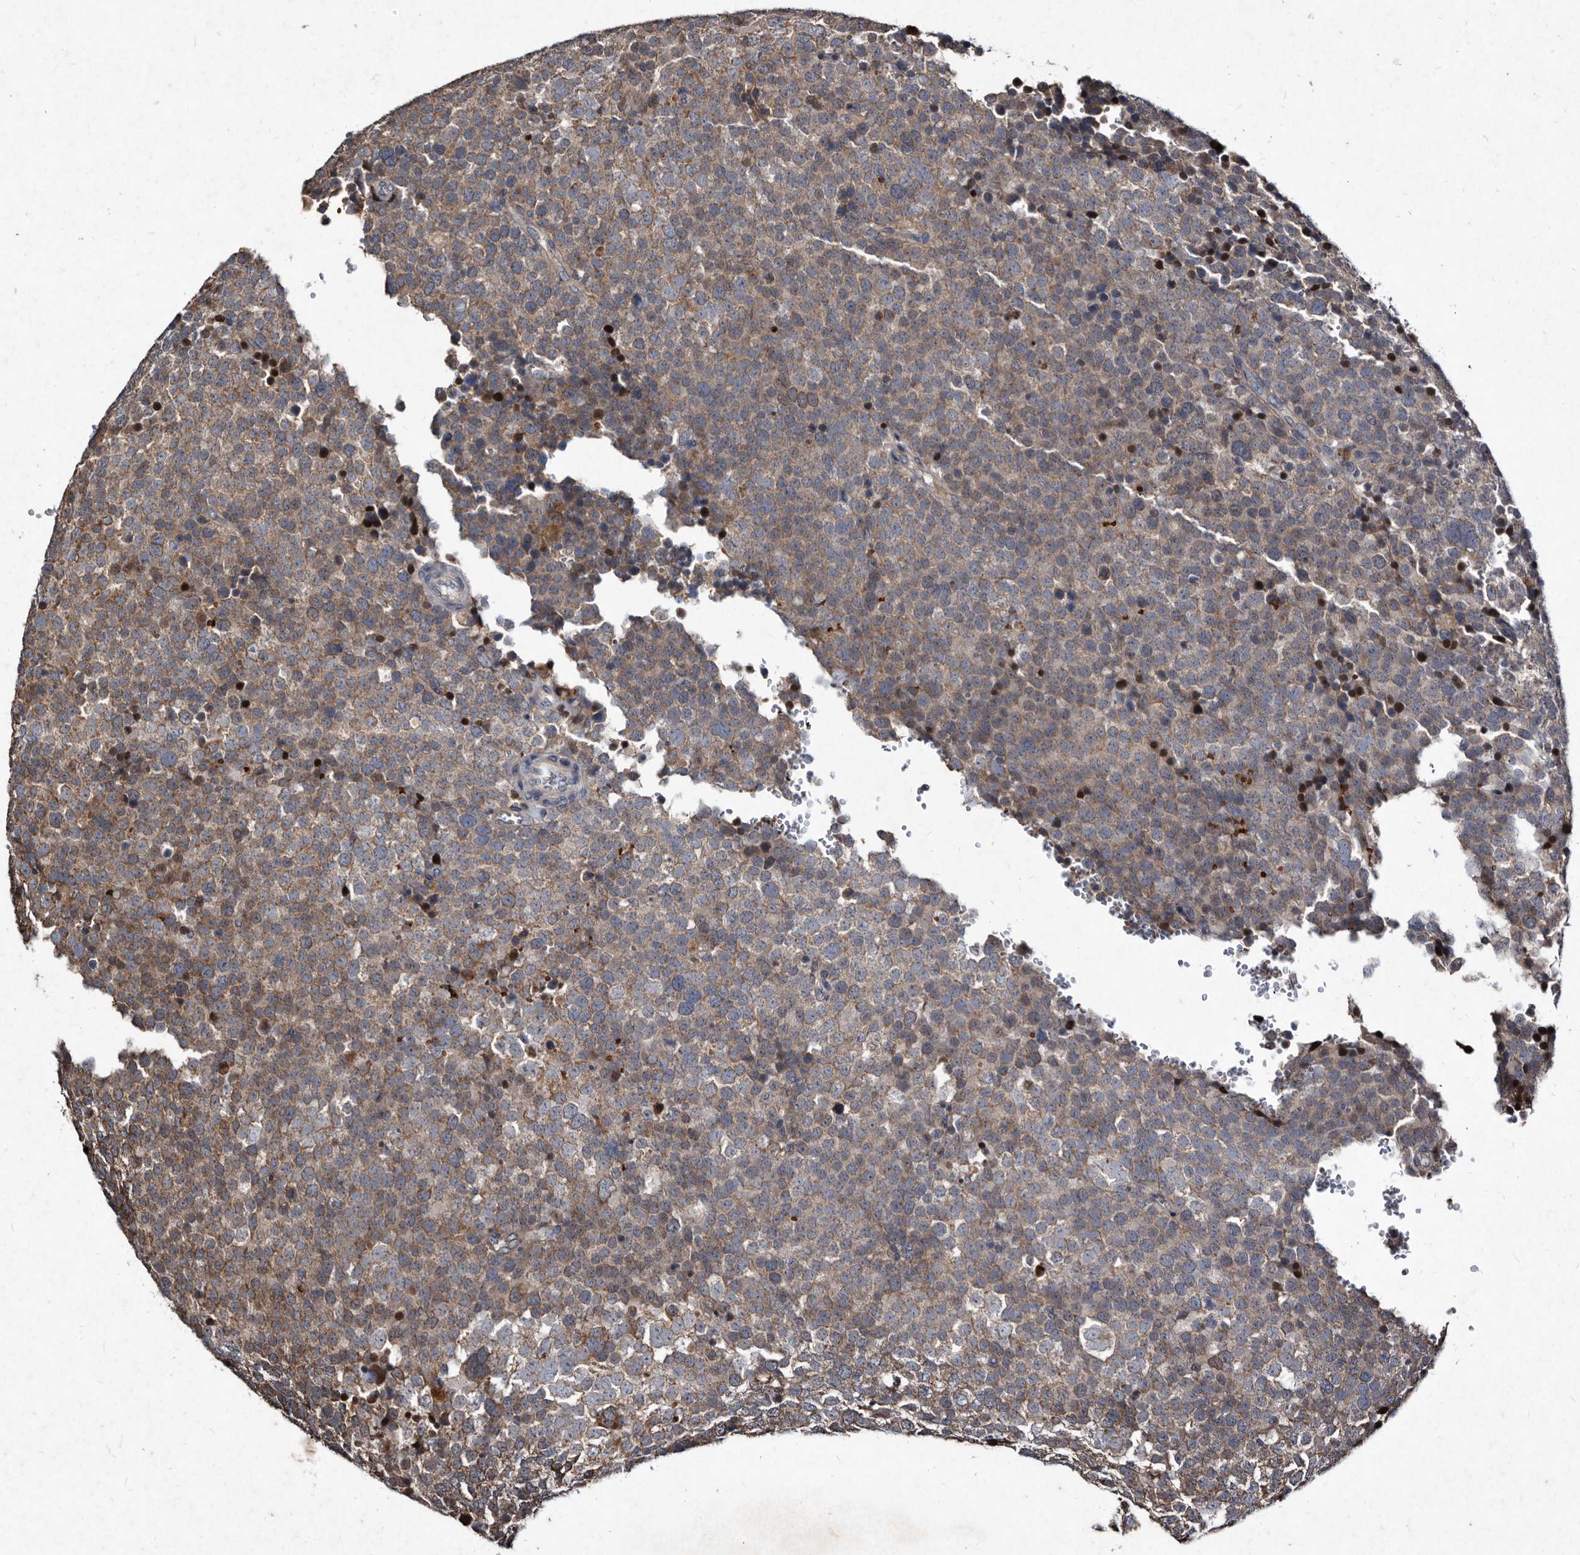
{"staining": {"intensity": "weak", "quantity": ">75%", "location": "cytoplasmic/membranous"}, "tissue": "testis cancer", "cell_type": "Tumor cells", "image_type": "cancer", "snomed": [{"axis": "morphology", "description": "Seminoma, NOS"}, {"axis": "topography", "description": "Testis"}], "caption": "Human testis cancer (seminoma) stained with a protein marker exhibits weak staining in tumor cells.", "gene": "YPEL3", "patient": {"sex": "male", "age": 71}}